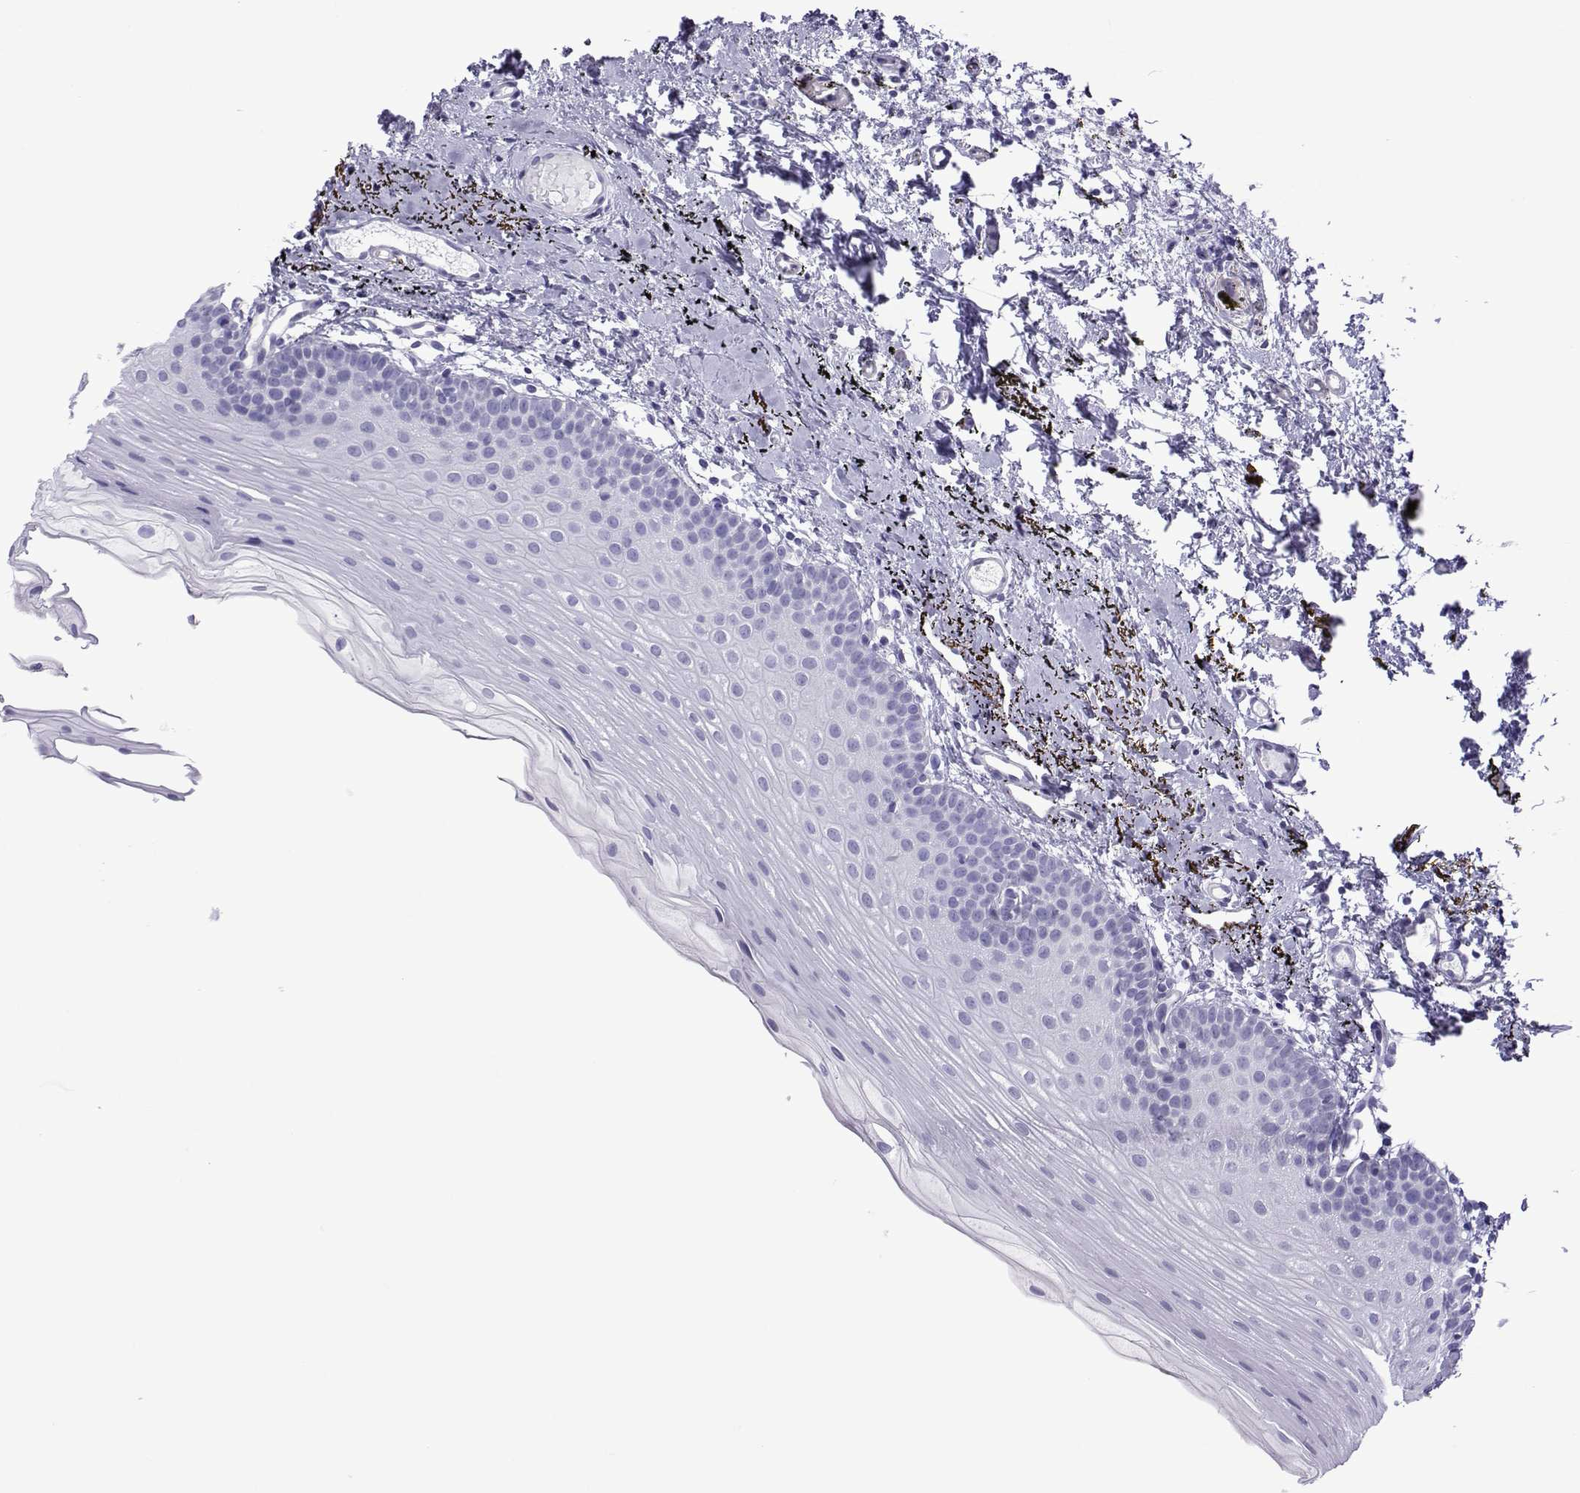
{"staining": {"intensity": "negative", "quantity": "none", "location": "none"}, "tissue": "oral mucosa", "cell_type": "Squamous epithelial cells", "image_type": "normal", "snomed": [{"axis": "morphology", "description": "Normal tissue, NOS"}, {"axis": "topography", "description": "Oral tissue"}], "caption": "Immunohistochemistry (IHC) of normal oral mucosa shows no positivity in squamous epithelial cells. (Stains: DAB immunohistochemistry with hematoxylin counter stain, Microscopy: brightfield microscopy at high magnification).", "gene": "SPANXA1", "patient": {"sex": "female", "age": 57}}